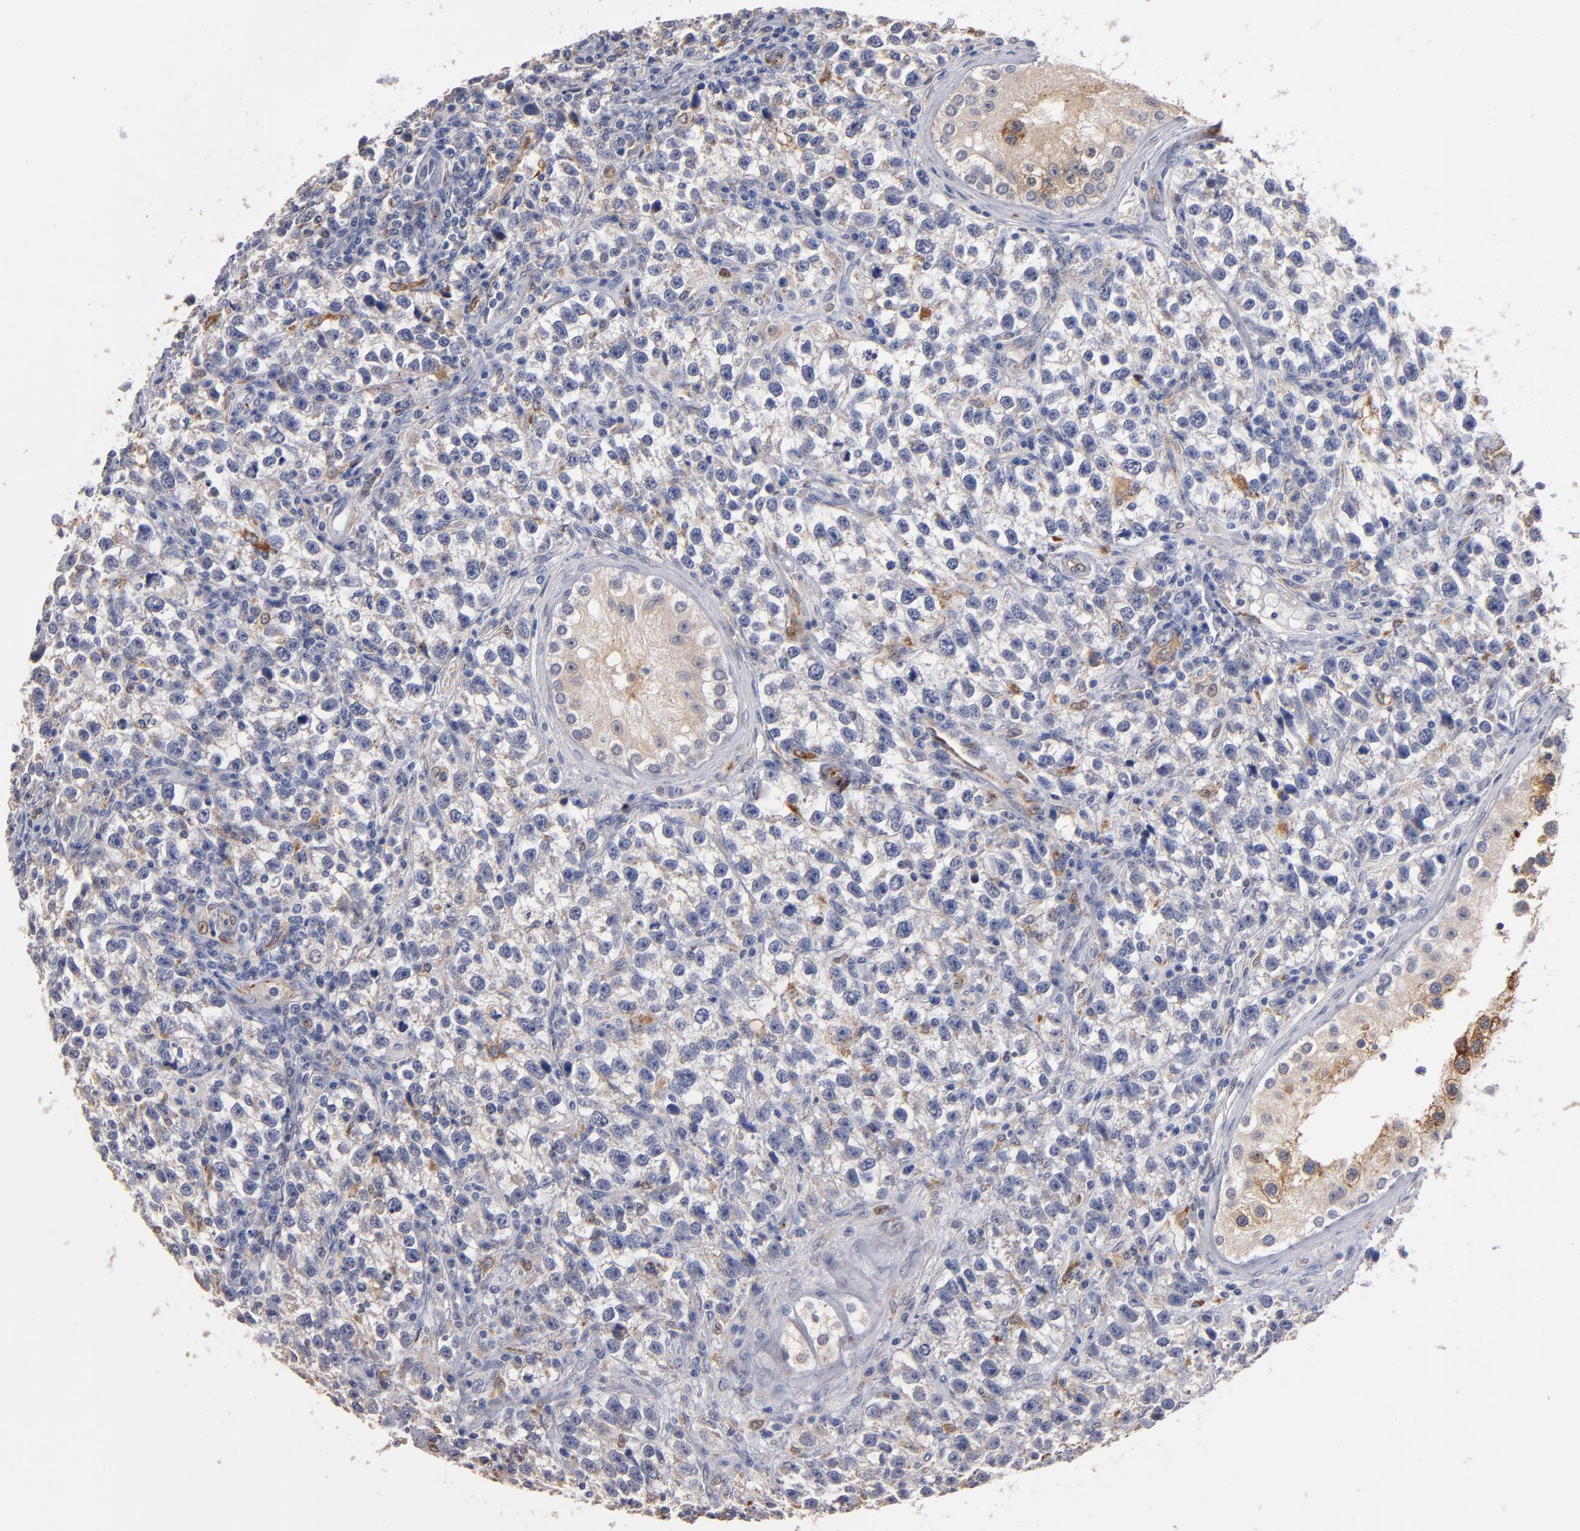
{"staining": {"intensity": "negative", "quantity": "none", "location": "none"}, "tissue": "testis cancer", "cell_type": "Tumor cells", "image_type": "cancer", "snomed": [{"axis": "morphology", "description": "Seminoma, NOS"}, {"axis": "topography", "description": "Testis"}], "caption": "Tumor cells show no significant protein positivity in testis cancer. The staining is performed using DAB brown chromogen with nuclei counter-stained in using hematoxylin.", "gene": "SELP", "patient": {"sex": "male", "age": 38}}